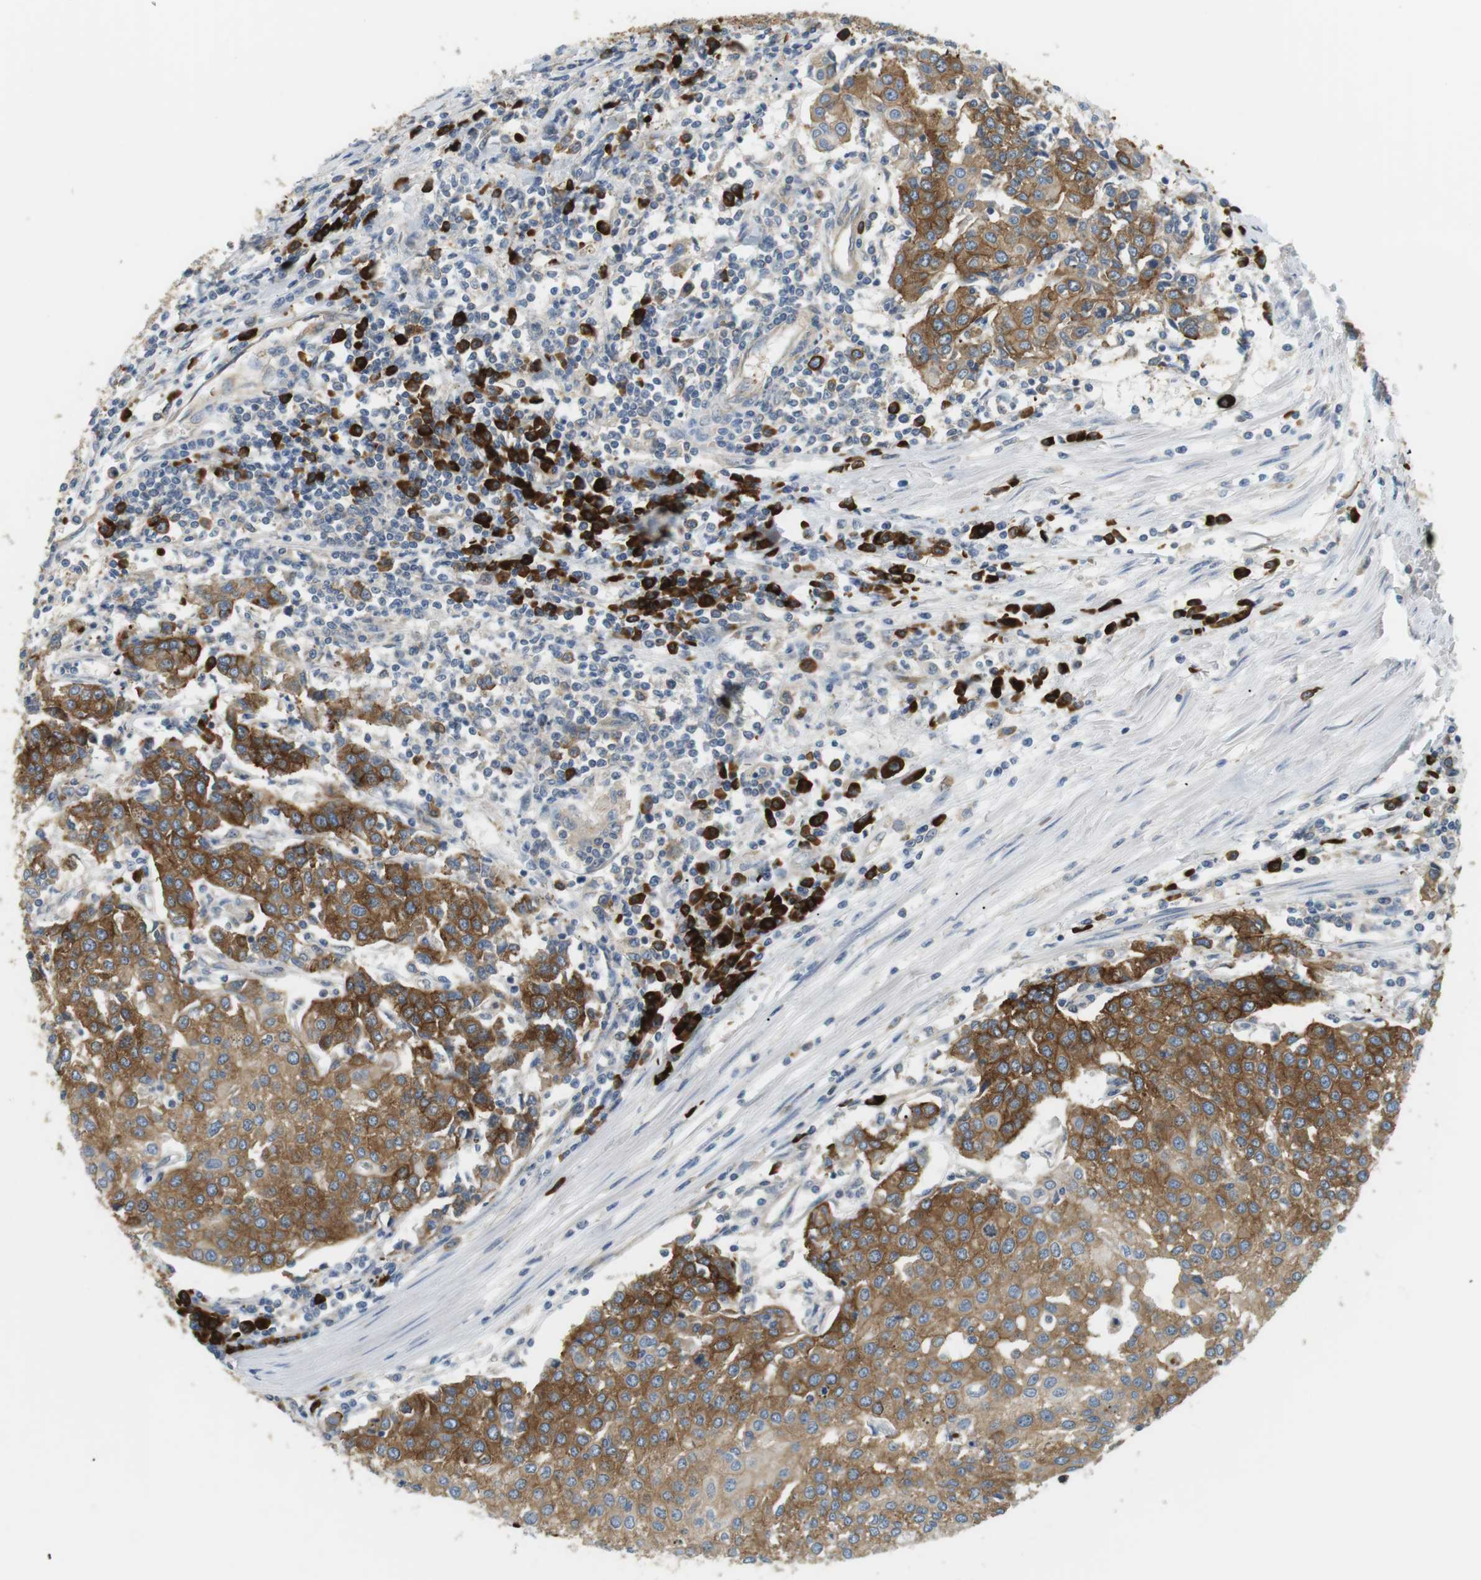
{"staining": {"intensity": "moderate", "quantity": ">75%", "location": "cytoplasmic/membranous"}, "tissue": "urothelial cancer", "cell_type": "Tumor cells", "image_type": "cancer", "snomed": [{"axis": "morphology", "description": "Urothelial carcinoma, High grade"}, {"axis": "topography", "description": "Urinary bladder"}], "caption": "Urothelial cancer stained for a protein reveals moderate cytoplasmic/membranous positivity in tumor cells. (brown staining indicates protein expression, while blue staining denotes nuclei).", "gene": "TMEM200A", "patient": {"sex": "female", "age": 85}}